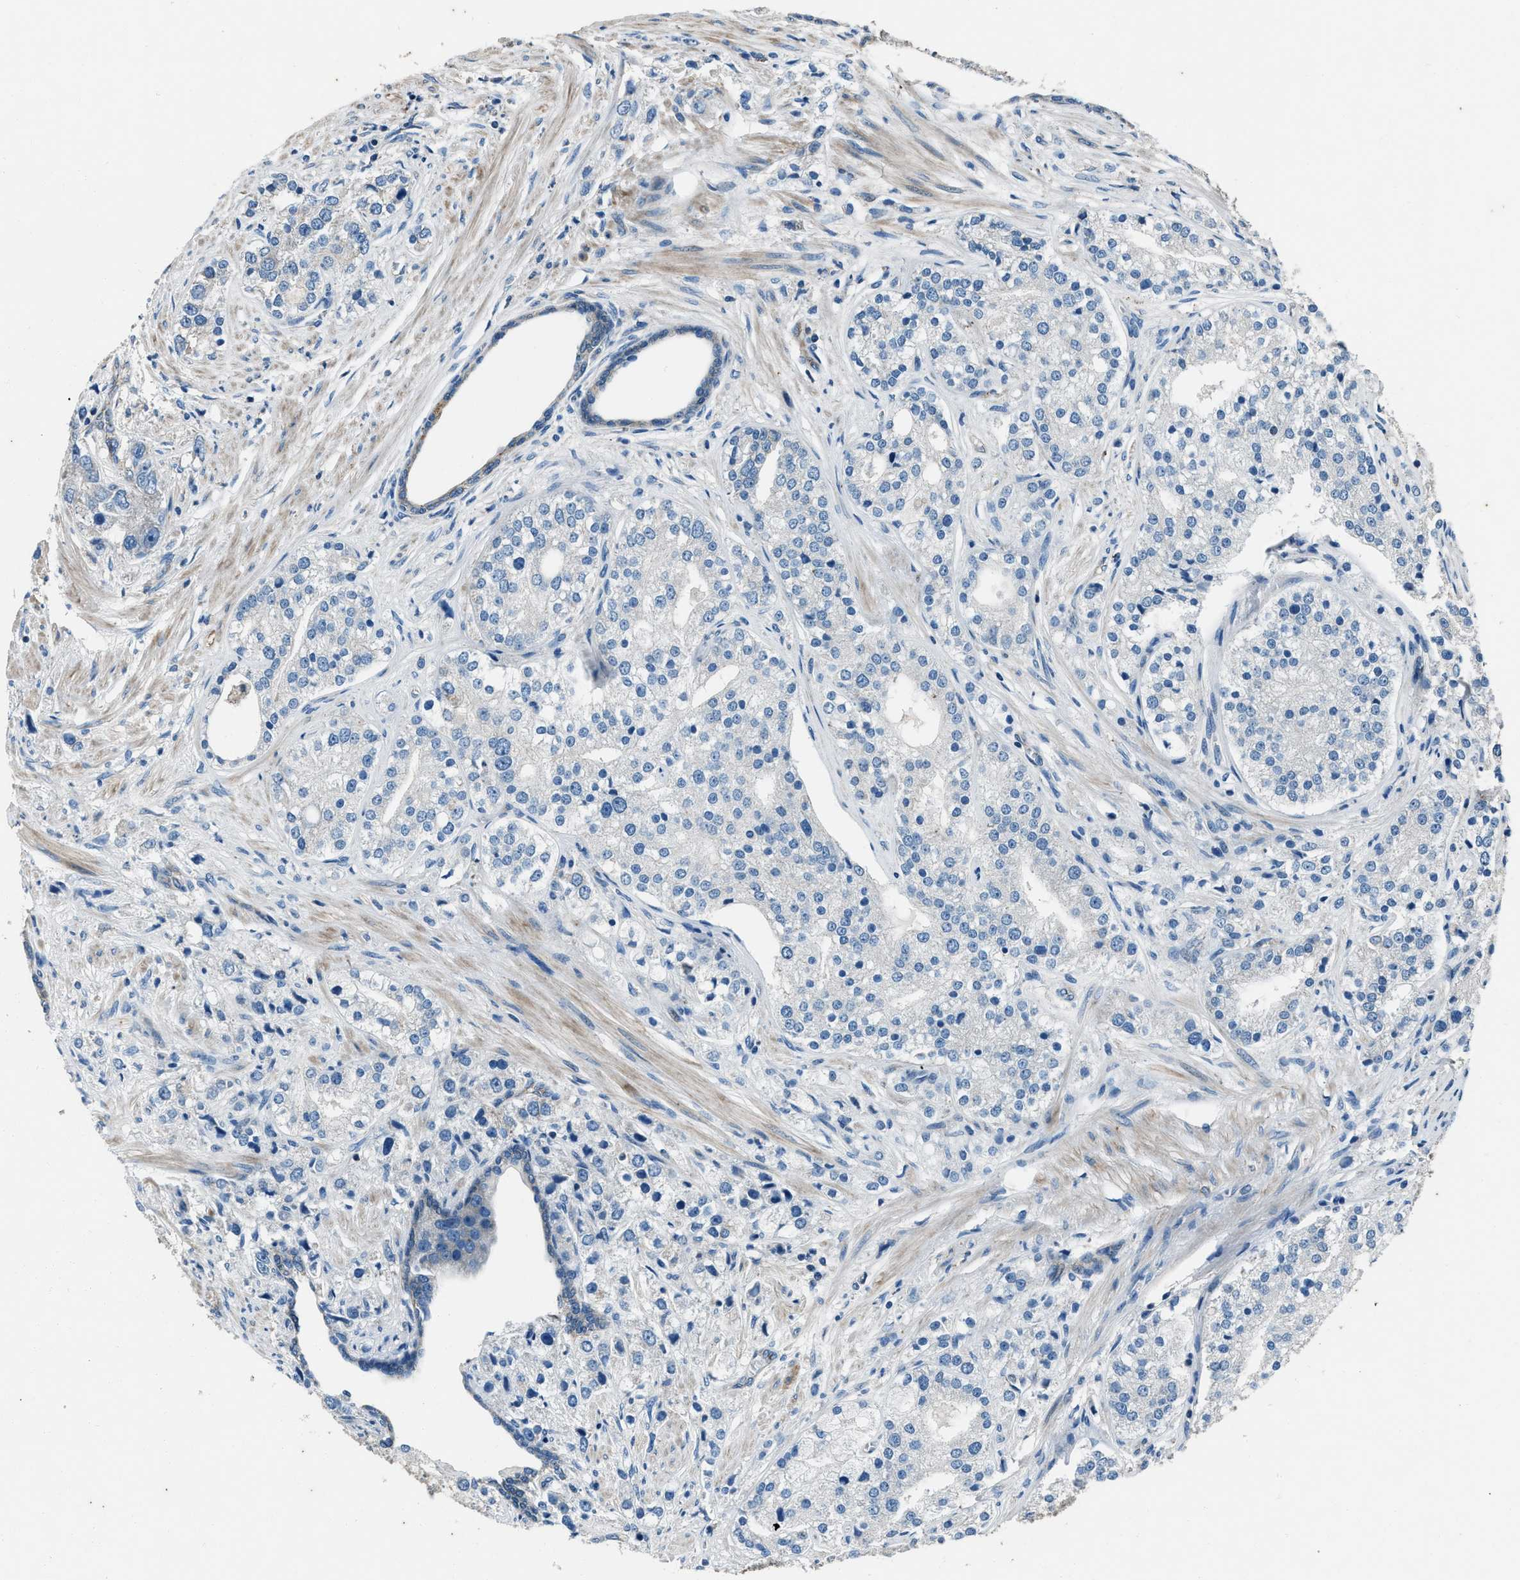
{"staining": {"intensity": "negative", "quantity": "none", "location": "none"}, "tissue": "prostate cancer", "cell_type": "Tumor cells", "image_type": "cancer", "snomed": [{"axis": "morphology", "description": "Adenocarcinoma, High grade"}, {"axis": "topography", "description": "Prostate"}], "caption": "Micrograph shows no protein staining in tumor cells of prostate cancer (adenocarcinoma (high-grade)) tissue.", "gene": "SVIL", "patient": {"sex": "male", "age": 50}}